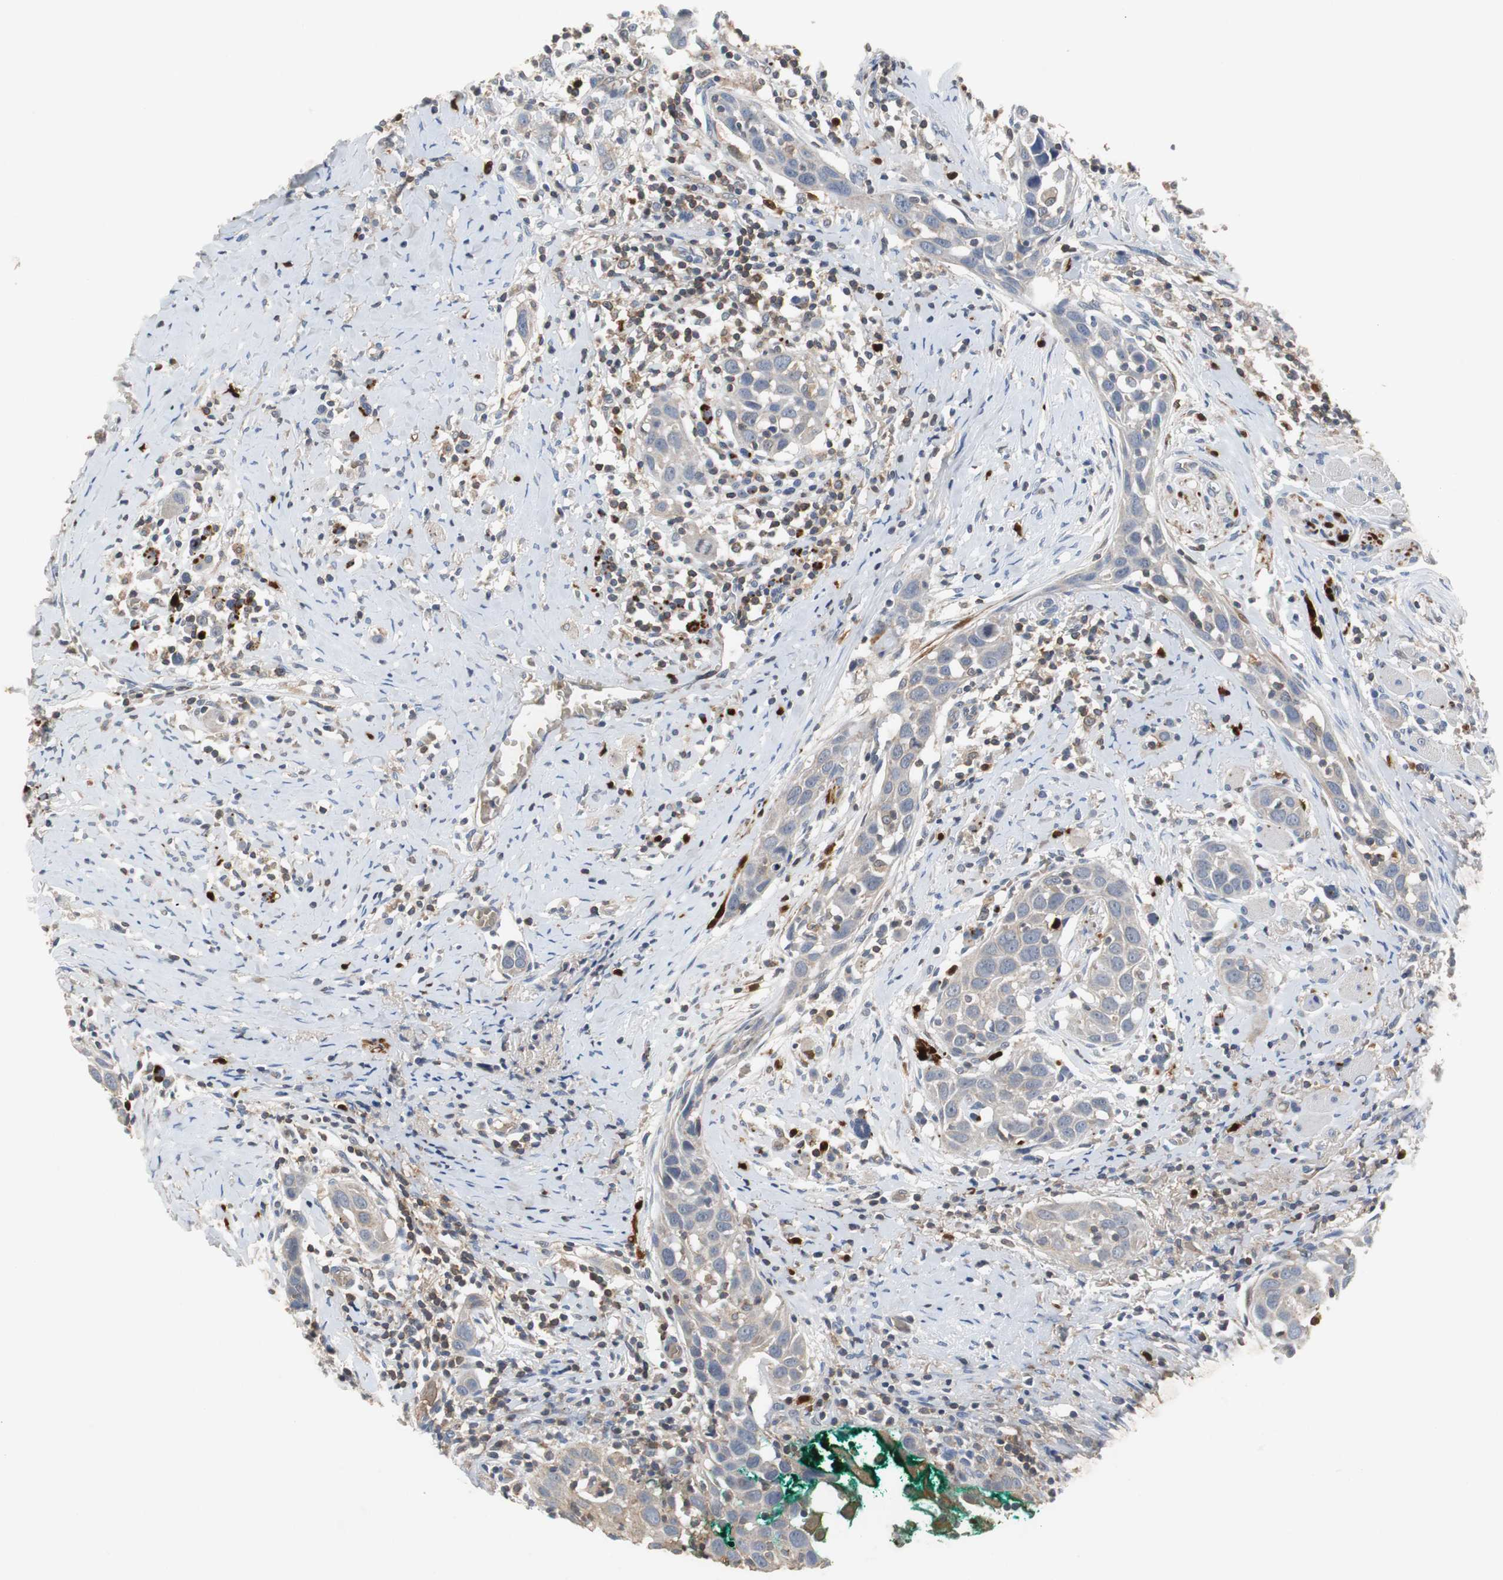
{"staining": {"intensity": "weak", "quantity": "25%-75%", "location": "cytoplasmic/membranous"}, "tissue": "head and neck cancer", "cell_type": "Tumor cells", "image_type": "cancer", "snomed": [{"axis": "morphology", "description": "Normal tissue, NOS"}, {"axis": "morphology", "description": "Squamous cell carcinoma, NOS"}, {"axis": "topography", "description": "Oral tissue"}, {"axis": "topography", "description": "Head-Neck"}], "caption": "Head and neck cancer (squamous cell carcinoma) stained with a brown dye shows weak cytoplasmic/membranous positive positivity in approximately 25%-75% of tumor cells.", "gene": "CALB2", "patient": {"sex": "female", "age": 50}}